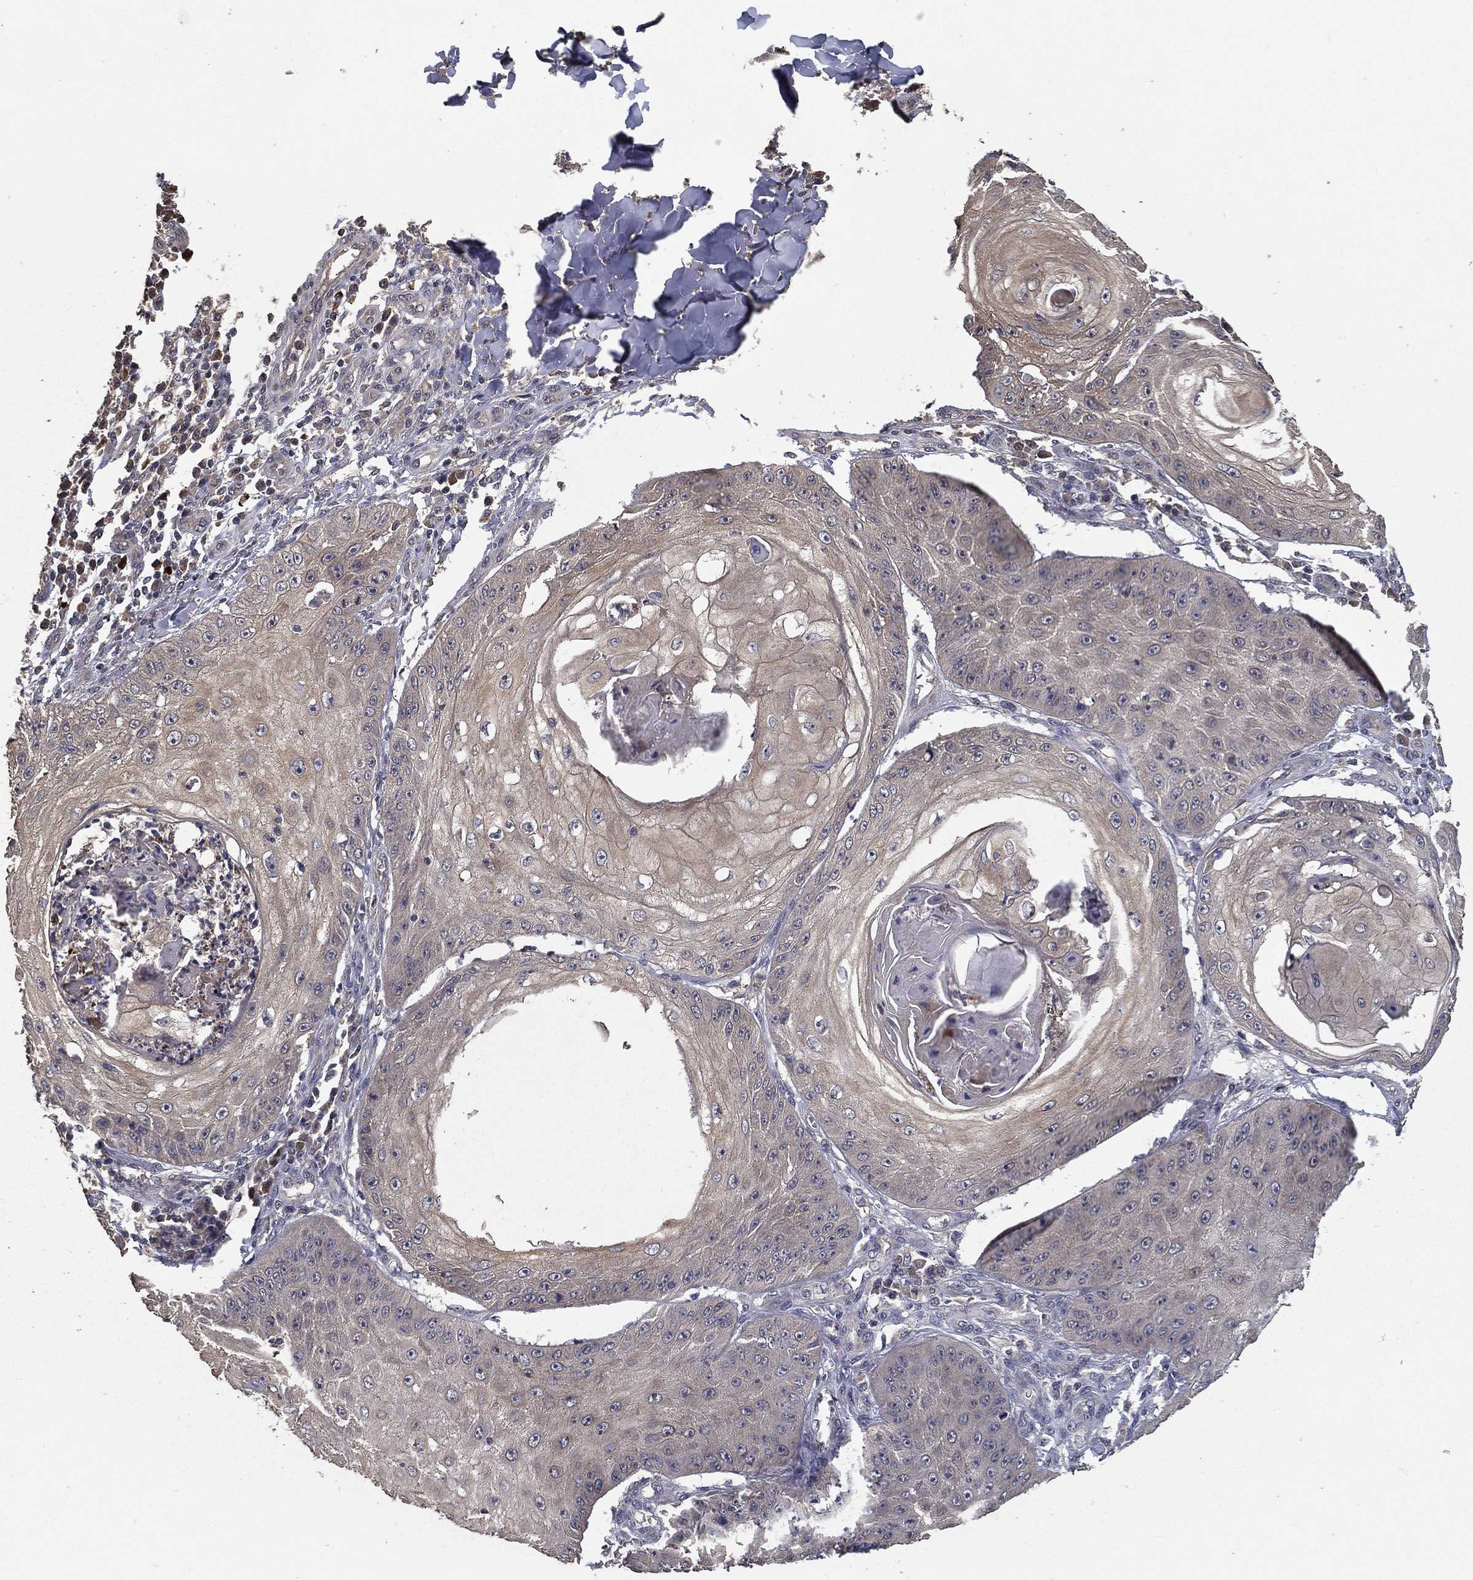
{"staining": {"intensity": "negative", "quantity": "none", "location": "none"}, "tissue": "skin cancer", "cell_type": "Tumor cells", "image_type": "cancer", "snomed": [{"axis": "morphology", "description": "Squamous cell carcinoma, NOS"}, {"axis": "topography", "description": "Skin"}], "caption": "This is a image of immunohistochemistry (IHC) staining of squamous cell carcinoma (skin), which shows no positivity in tumor cells.", "gene": "PCNT", "patient": {"sex": "male", "age": 70}}